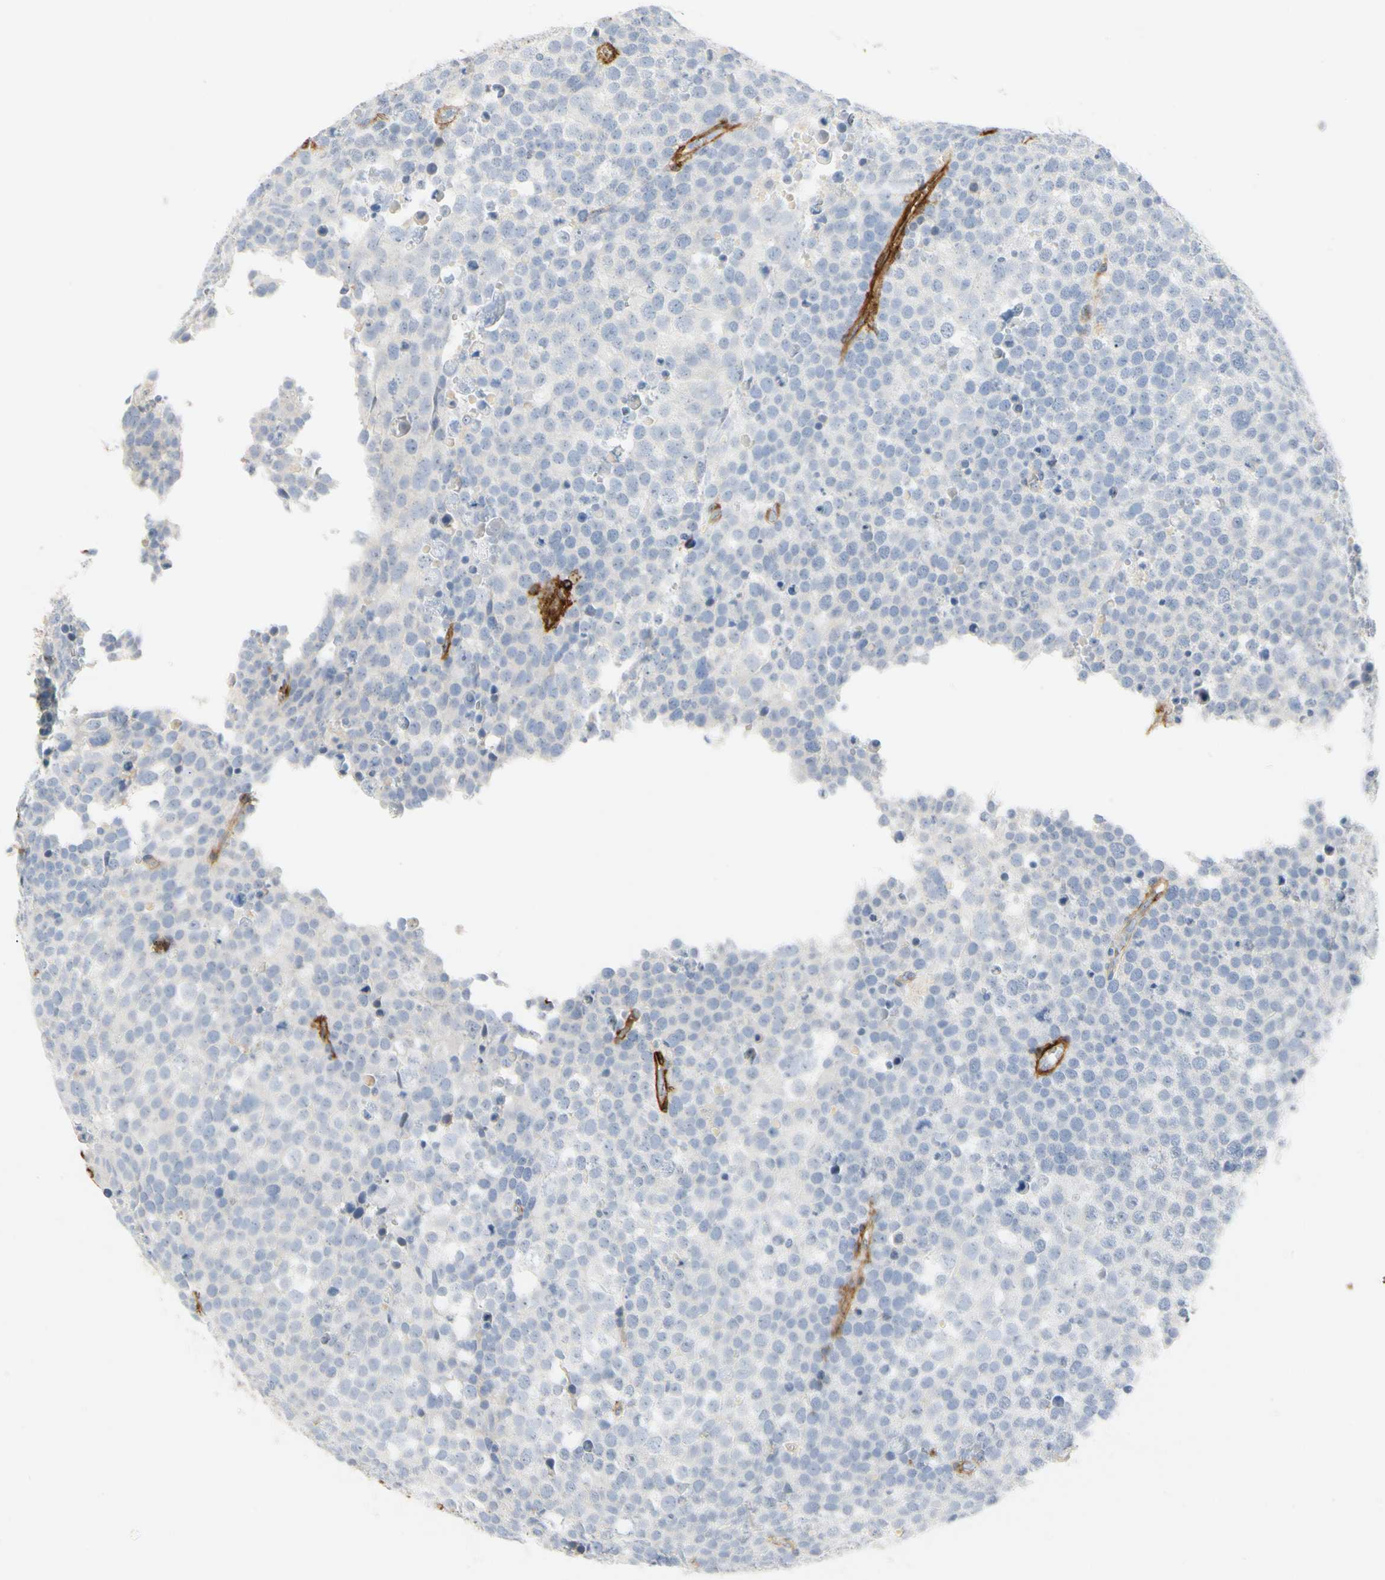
{"staining": {"intensity": "negative", "quantity": "none", "location": "none"}, "tissue": "testis cancer", "cell_type": "Tumor cells", "image_type": "cancer", "snomed": [{"axis": "morphology", "description": "Seminoma, NOS"}, {"axis": "topography", "description": "Testis"}], "caption": "Tumor cells are negative for protein expression in human testis cancer.", "gene": "GGT5", "patient": {"sex": "male", "age": 71}}